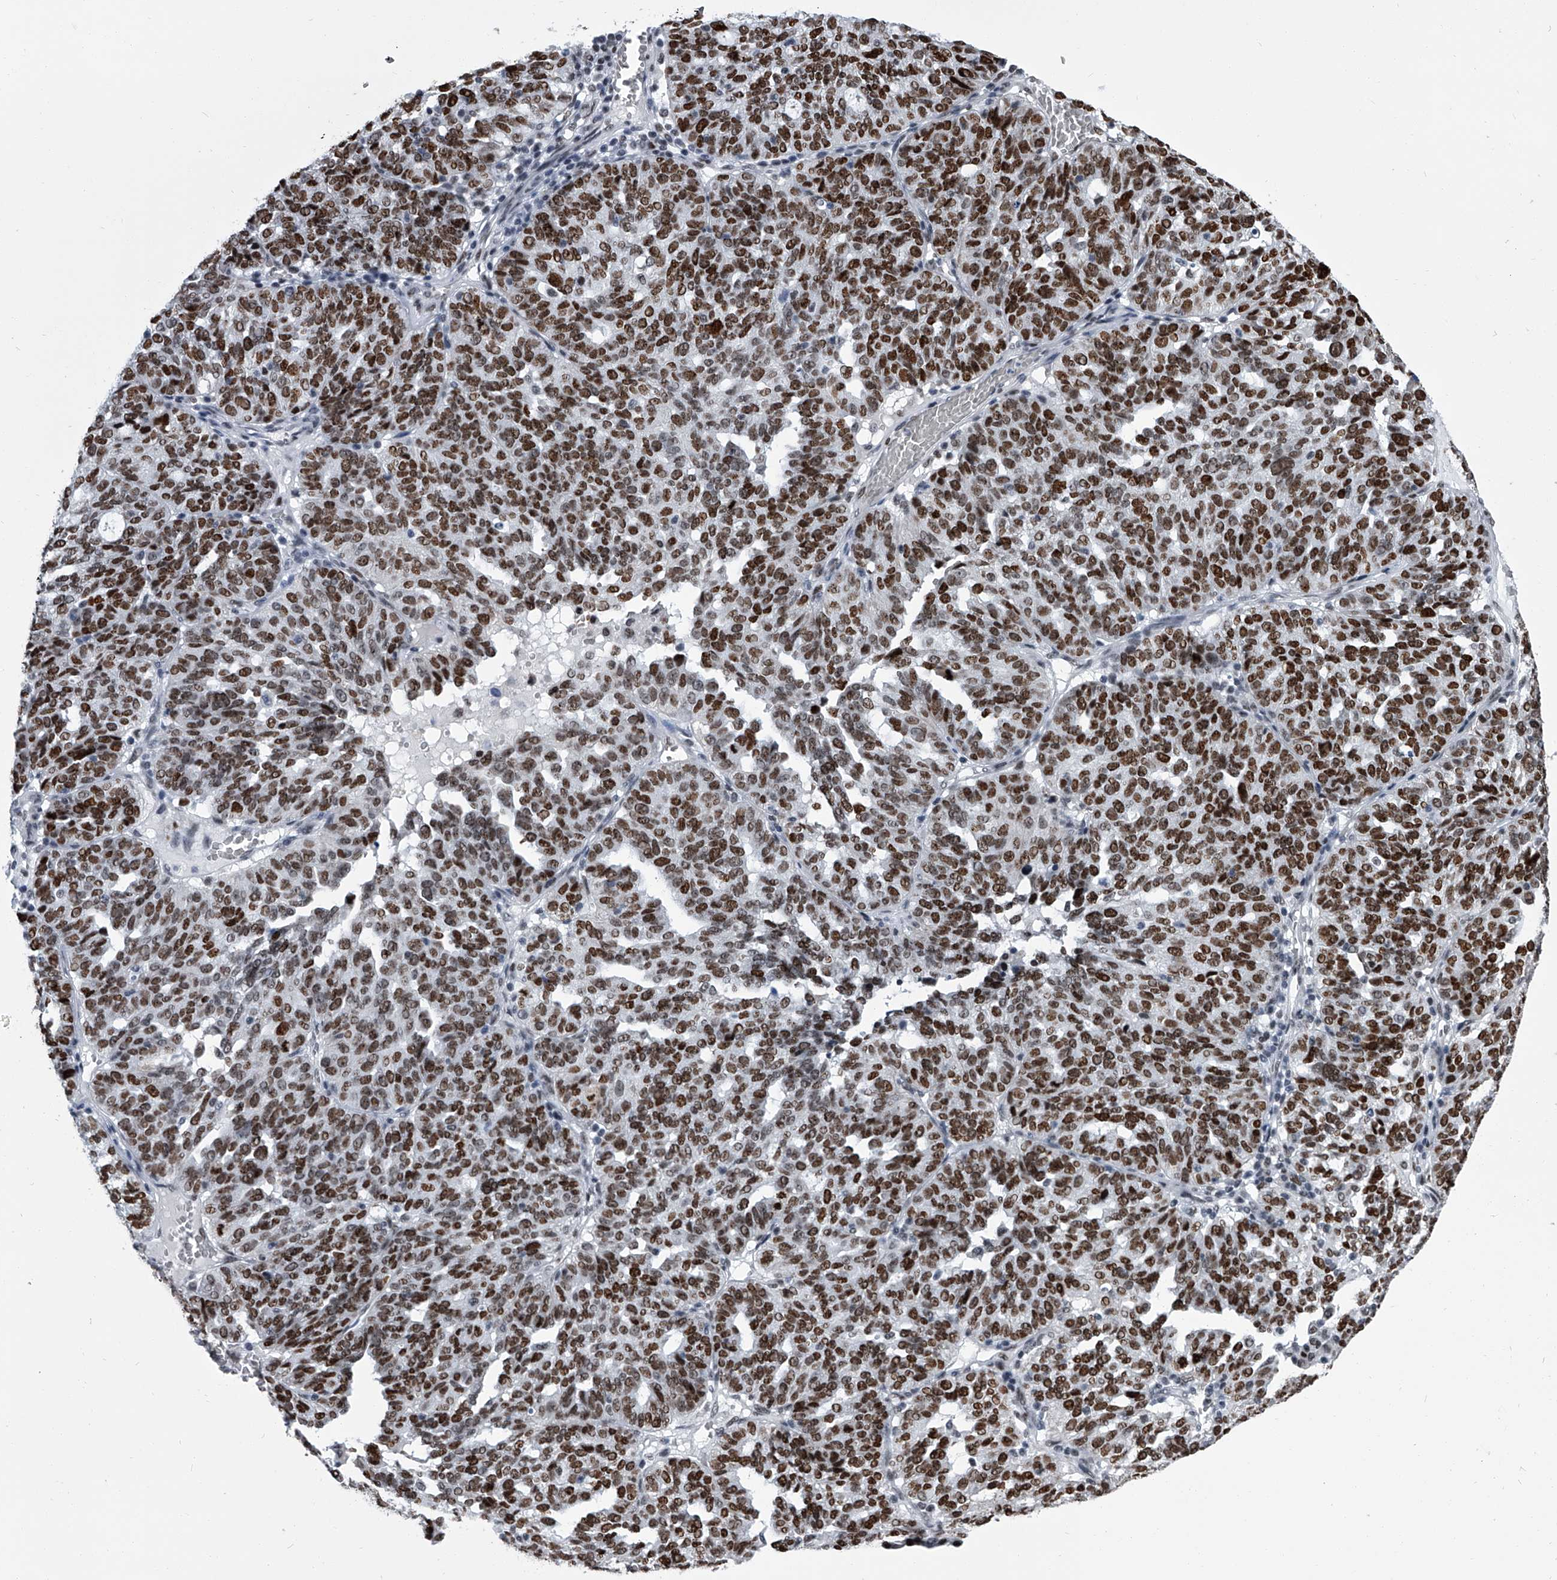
{"staining": {"intensity": "strong", "quantity": ">75%", "location": "nuclear"}, "tissue": "ovarian cancer", "cell_type": "Tumor cells", "image_type": "cancer", "snomed": [{"axis": "morphology", "description": "Cystadenocarcinoma, serous, NOS"}, {"axis": "topography", "description": "Ovary"}], "caption": "High-power microscopy captured an IHC micrograph of serous cystadenocarcinoma (ovarian), revealing strong nuclear expression in about >75% of tumor cells.", "gene": "SIM2", "patient": {"sex": "female", "age": 59}}